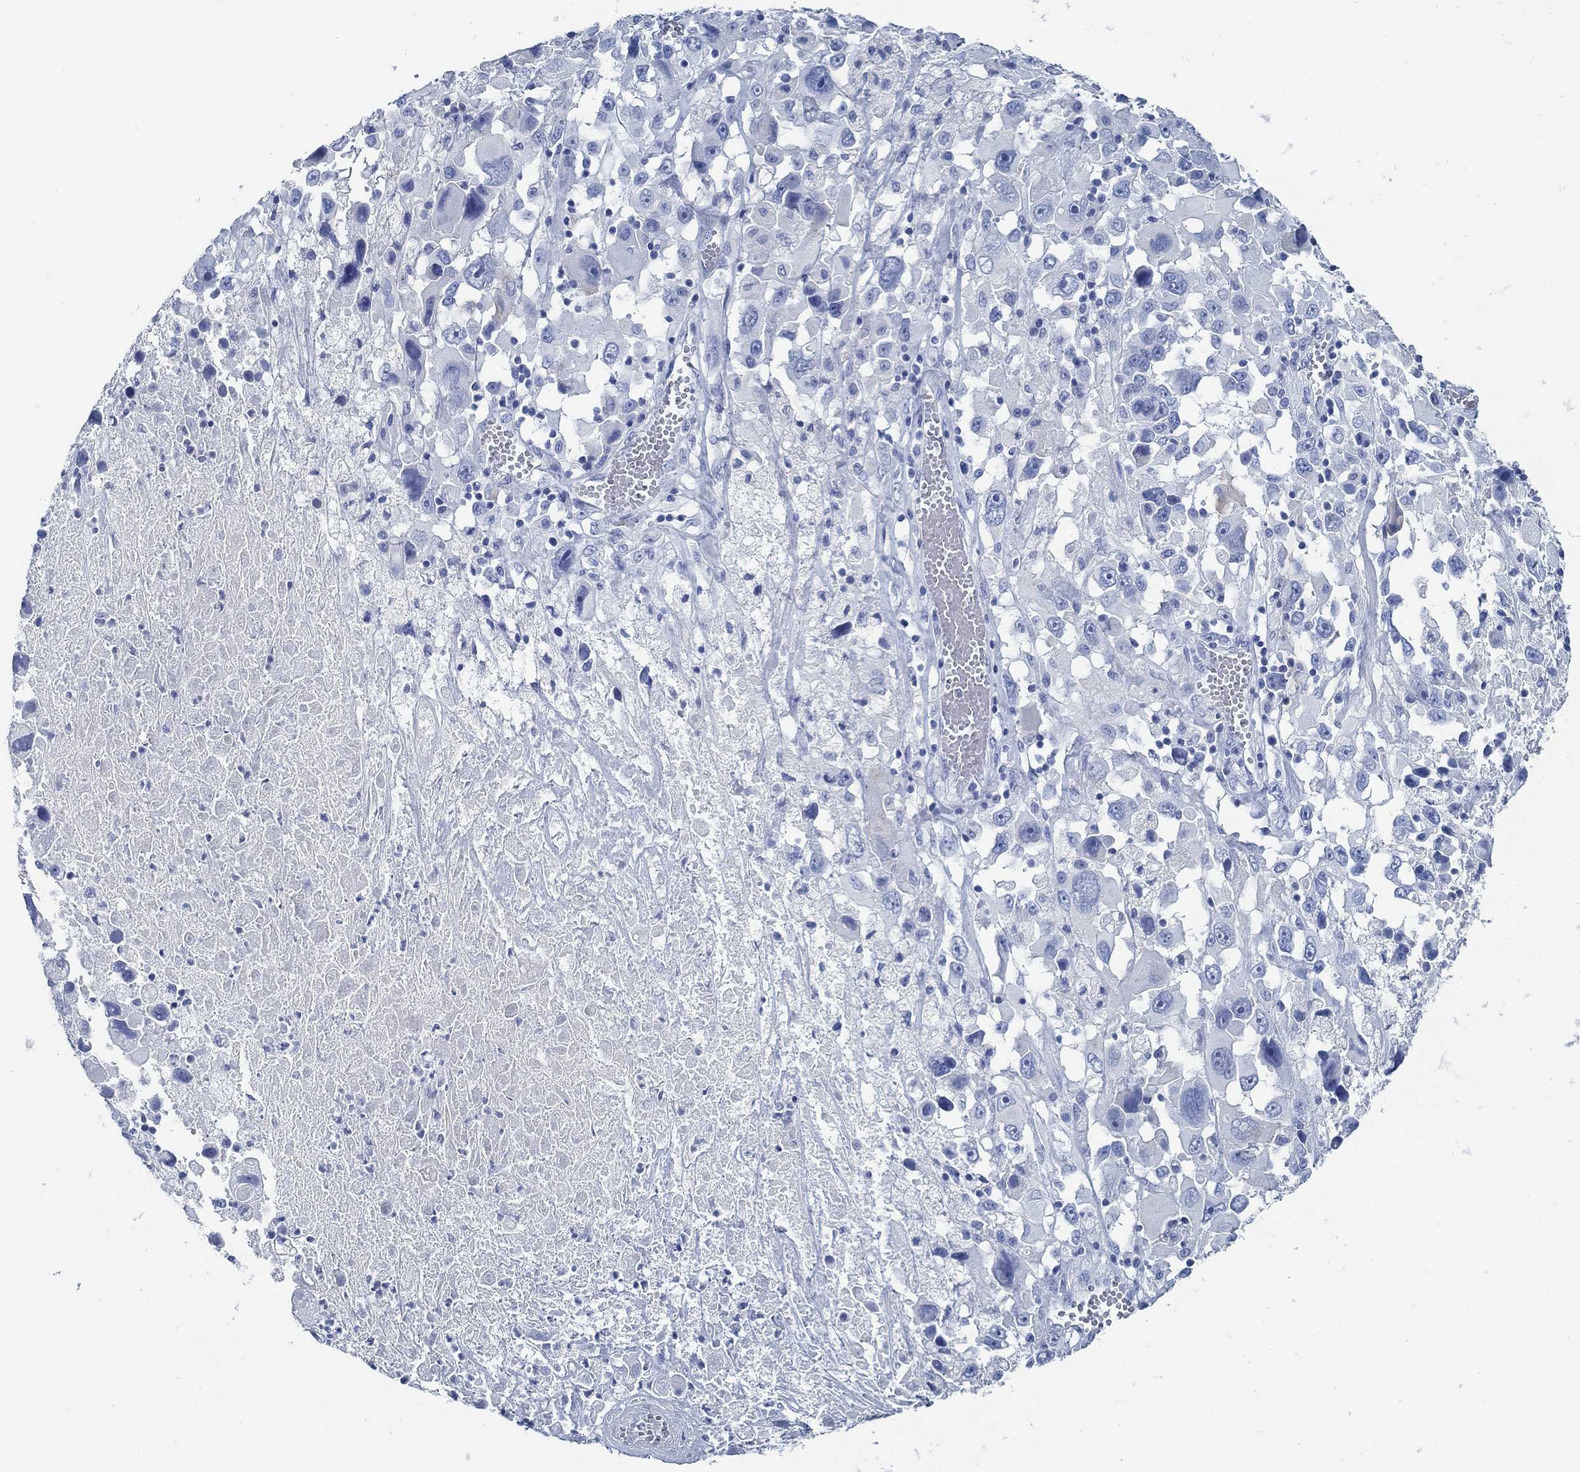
{"staining": {"intensity": "negative", "quantity": "none", "location": "none"}, "tissue": "melanoma", "cell_type": "Tumor cells", "image_type": "cancer", "snomed": [{"axis": "morphology", "description": "Malignant melanoma, Metastatic site"}, {"axis": "topography", "description": "Lymph node"}], "caption": "DAB immunohistochemical staining of human malignant melanoma (metastatic site) exhibits no significant positivity in tumor cells.", "gene": "SLC45A1", "patient": {"sex": "male", "age": 50}}